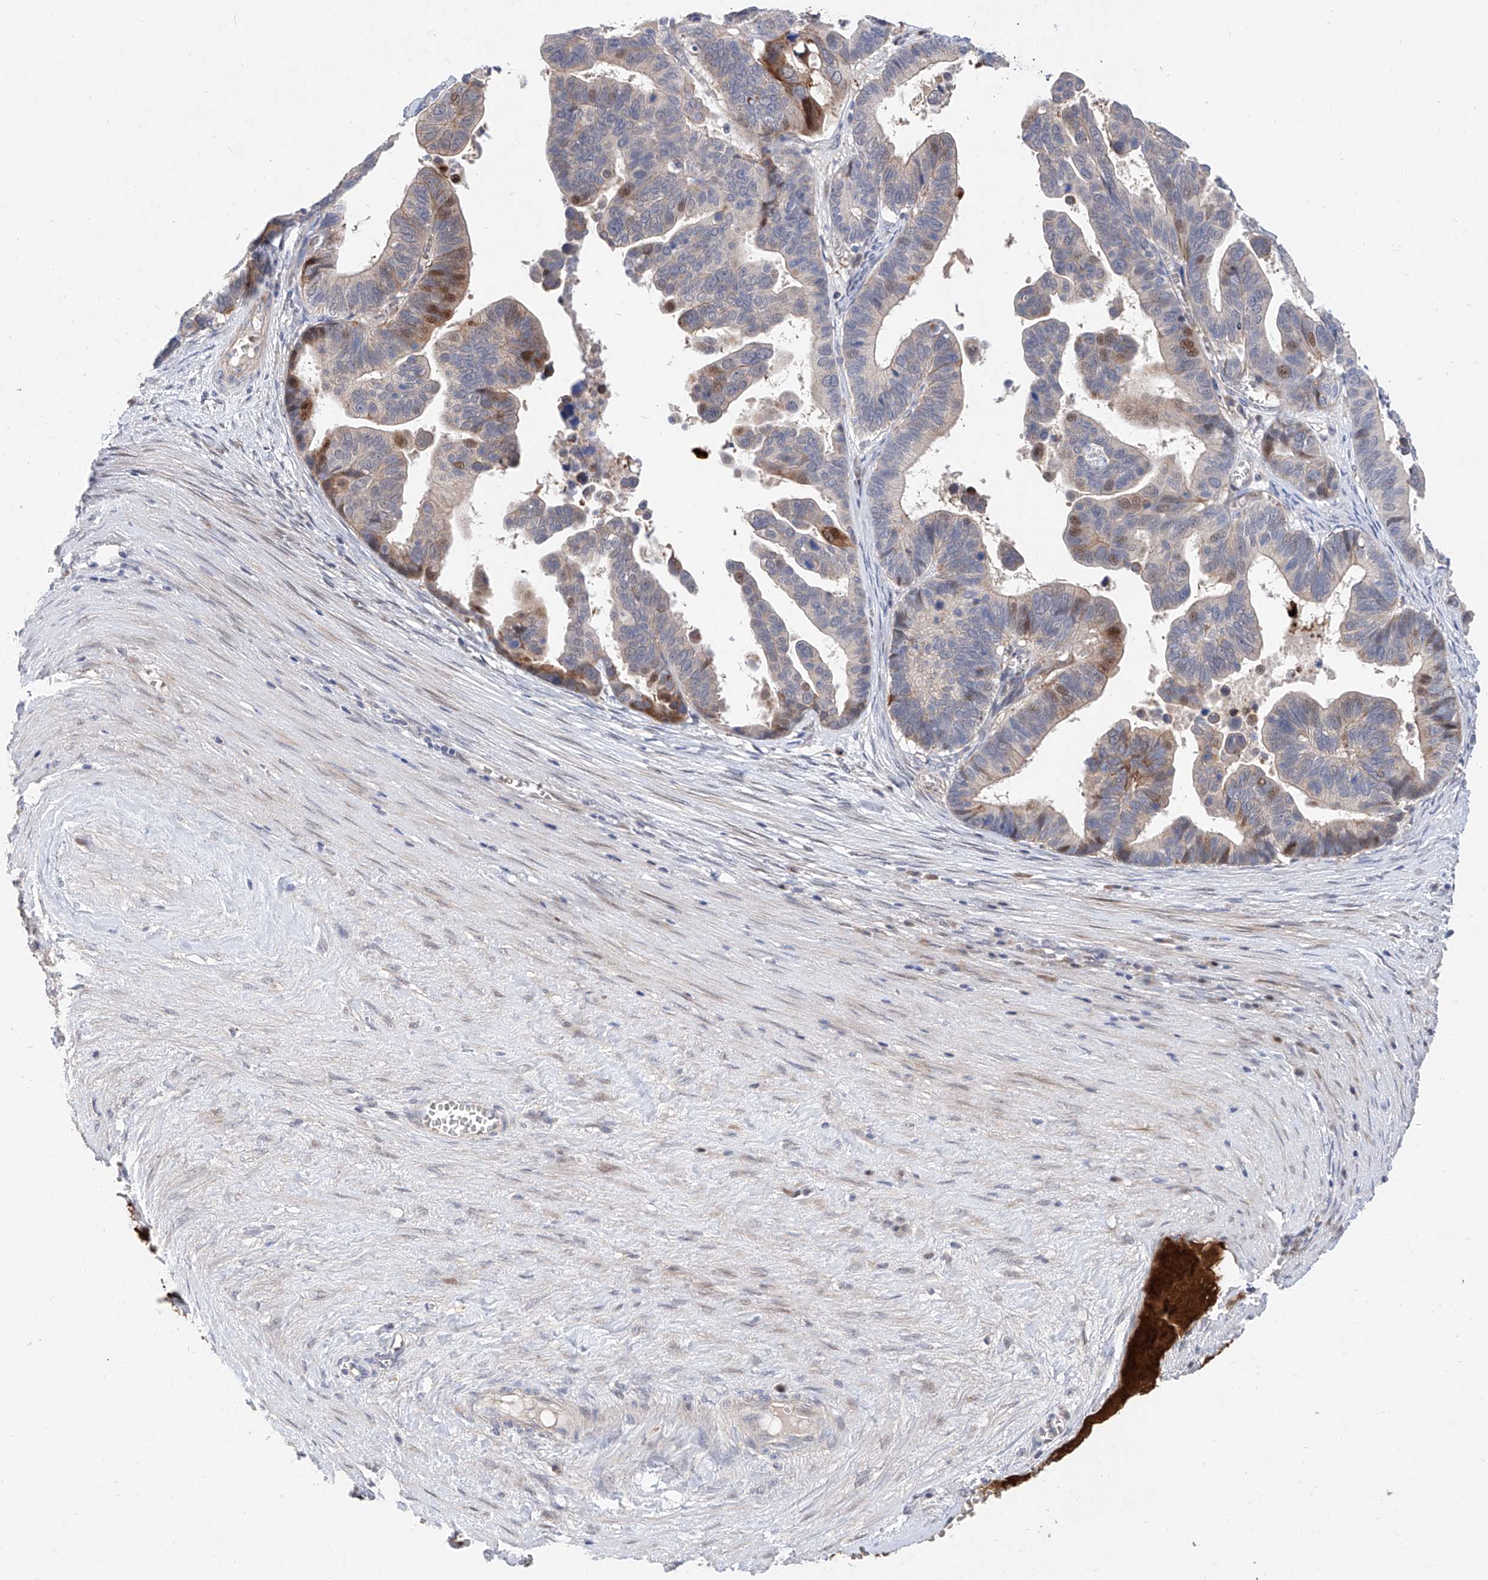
{"staining": {"intensity": "moderate", "quantity": "<25%", "location": "cytoplasmic/membranous,nuclear"}, "tissue": "ovarian cancer", "cell_type": "Tumor cells", "image_type": "cancer", "snomed": [{"axis": "morphology", "description": "Cystadenocarcinoma, serous, NOS"}, {"axis": "topography", "description": "Ovary"}], "caption": "Brown immunohistochemical staining in ovarian cancer reveals moderate cytoplasmic/membranous and nuclear expression in approximately <25% of tumor cells.", "gene": "FUCA2", "patient": {"sex": "female", "age": 56}}